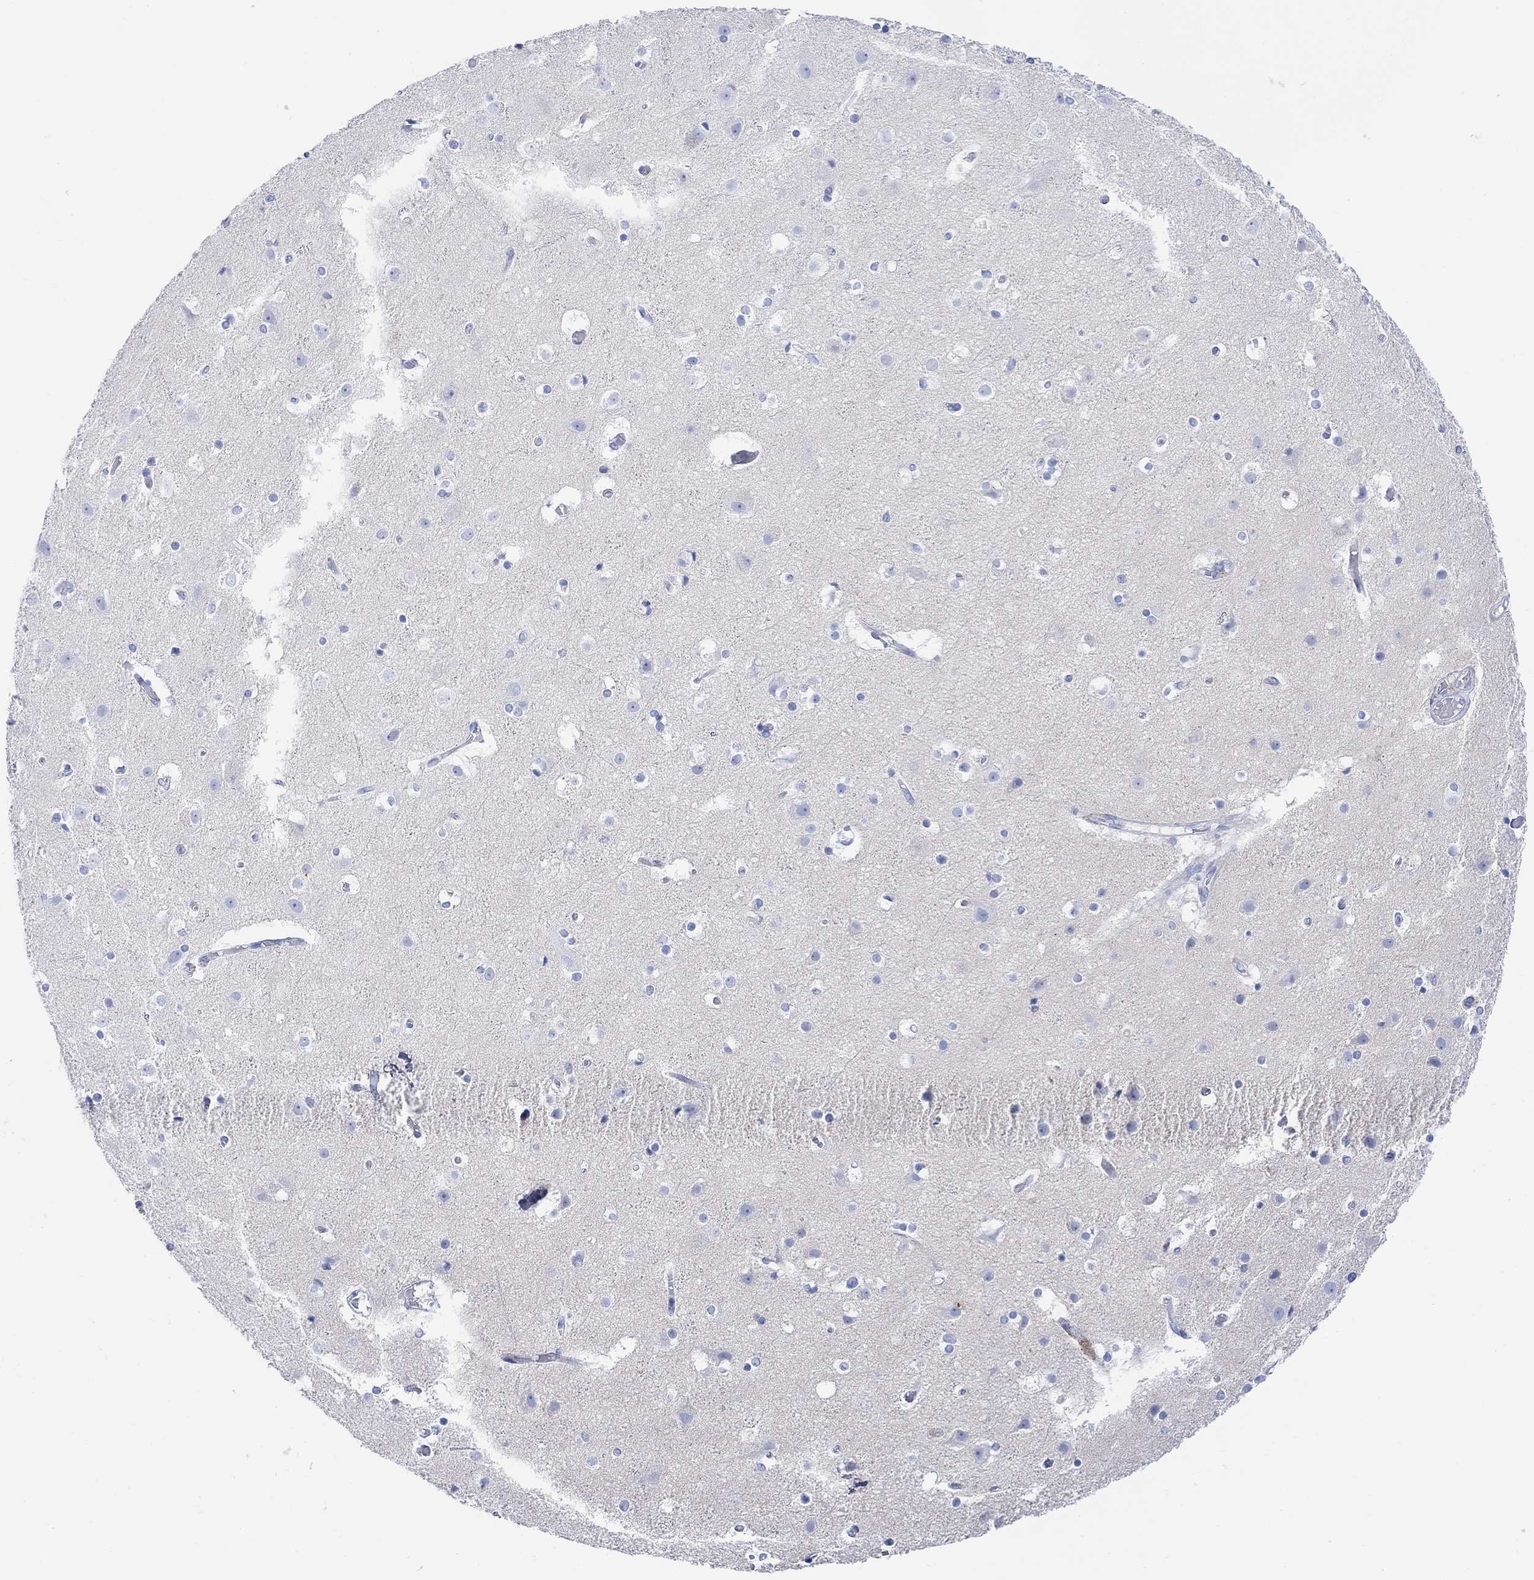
{"staining": {"intensity": "negative", "quantity": "none", "location": "none"}, "tissue": "cerebral cortex", "cell_type": "Endothelial cells", "image_type": "normal", "snomed": [{"axis": "morphology", "description": "Normal tissue, NOS"}, {"axis": "topography", "description": "Cerebral cortex"}], "caption": "A histopathology image of cerebral cortex stained for a protein displays no brown staining in endothelial cells.", "gene": "GNG13", "patient": {"sex": "female", "age": 52}}